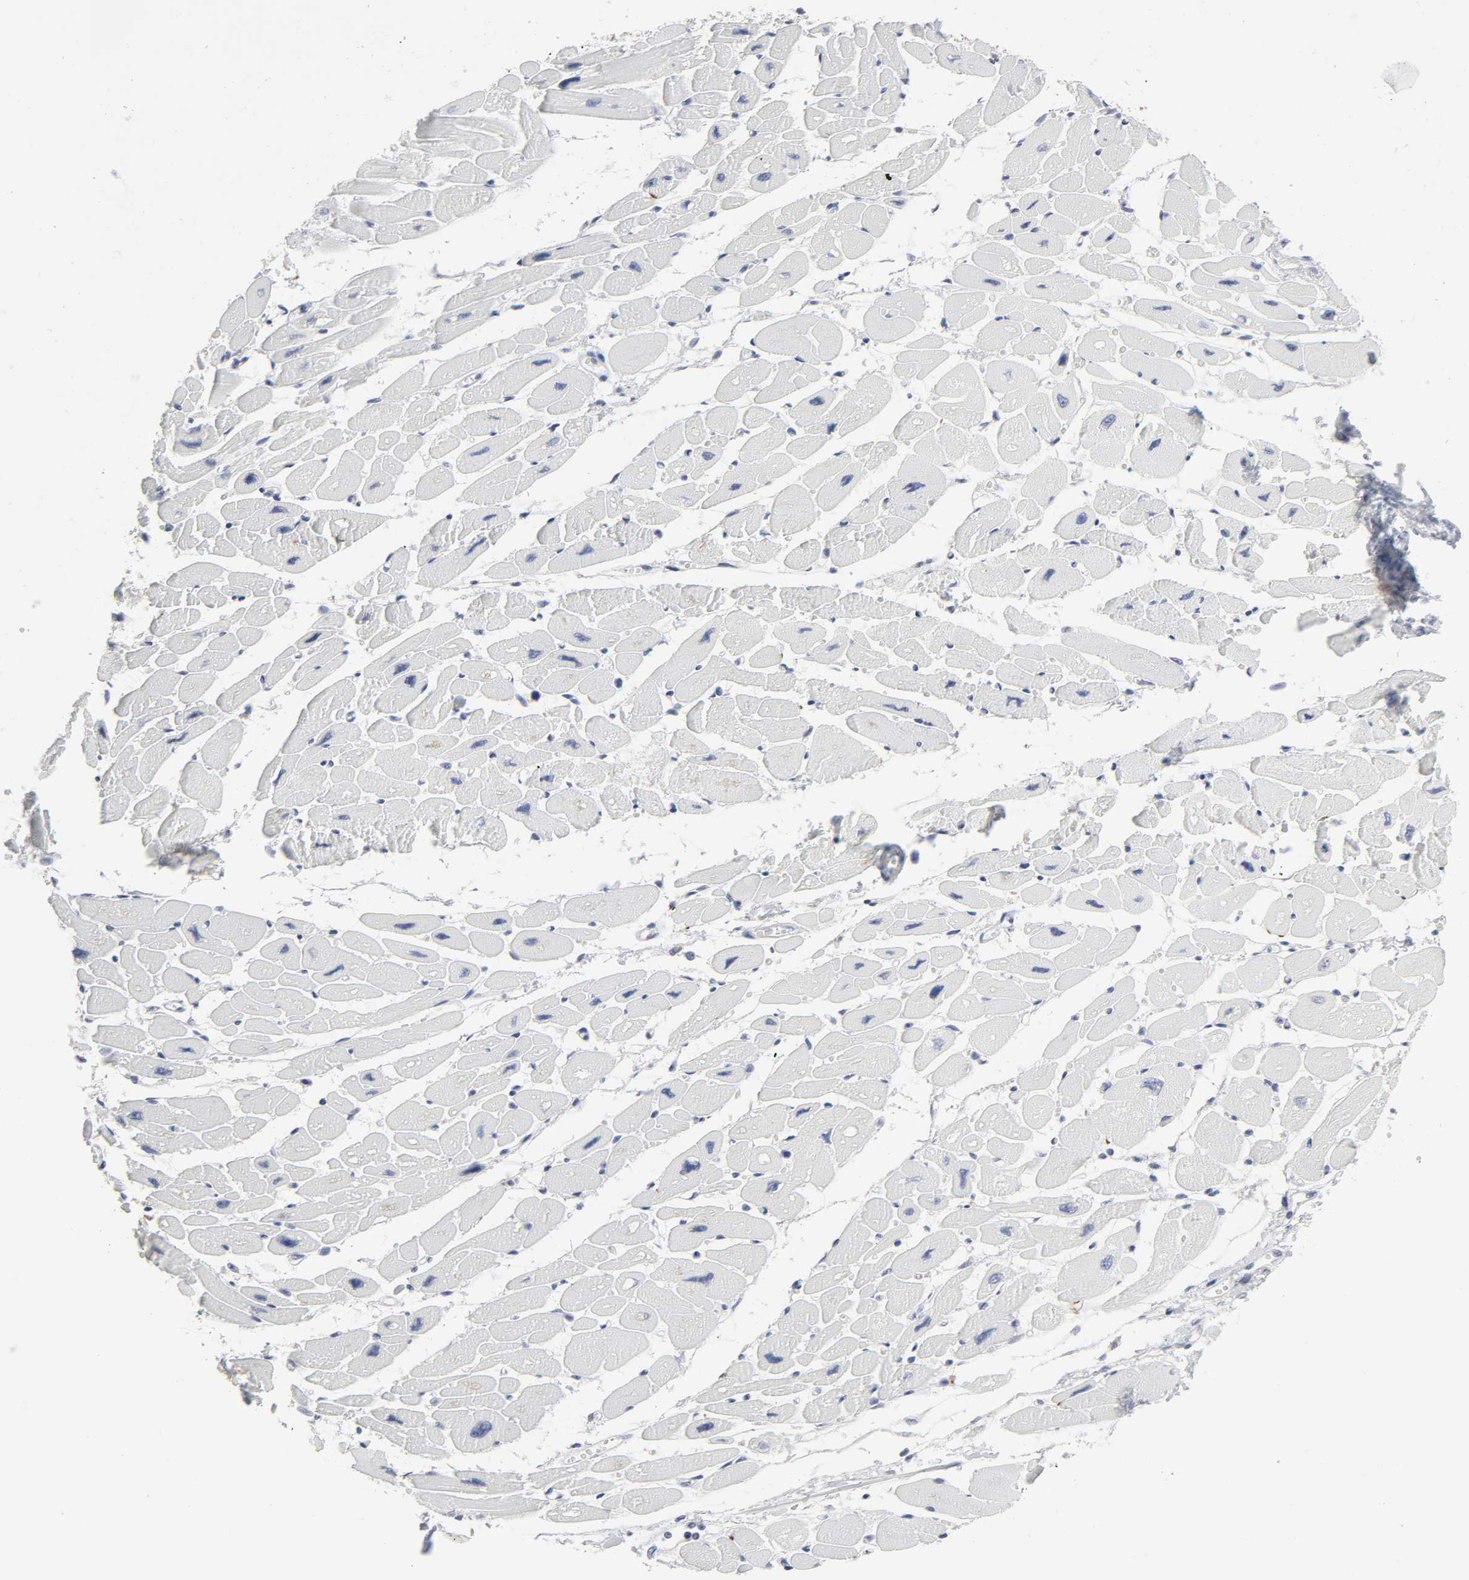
{"staining": {"intensity": "negative", "quantity": "none", "location": "none"}, "tissue": "heart muscle", "cell_type": "Cardiomyocytes", "image_type": "normal", "snomed": [{"axis": "morphology", "description": "Normal tissue, NOS"}, {"axis": "topography", "description": "Heart"}], "caption": "IHC histopathology image of benign heart muscle: heart muscle stained with DAB displays no significant protein positivity in cardiomyocytes. Brightfield microscopy of immunohistochemistry (IHC) stained with DAB (brown) and hematoxylin (blue), captured at high magnification.", "gene": "SLCO1B3", "patient": {"sex": "female", "age": 54}}